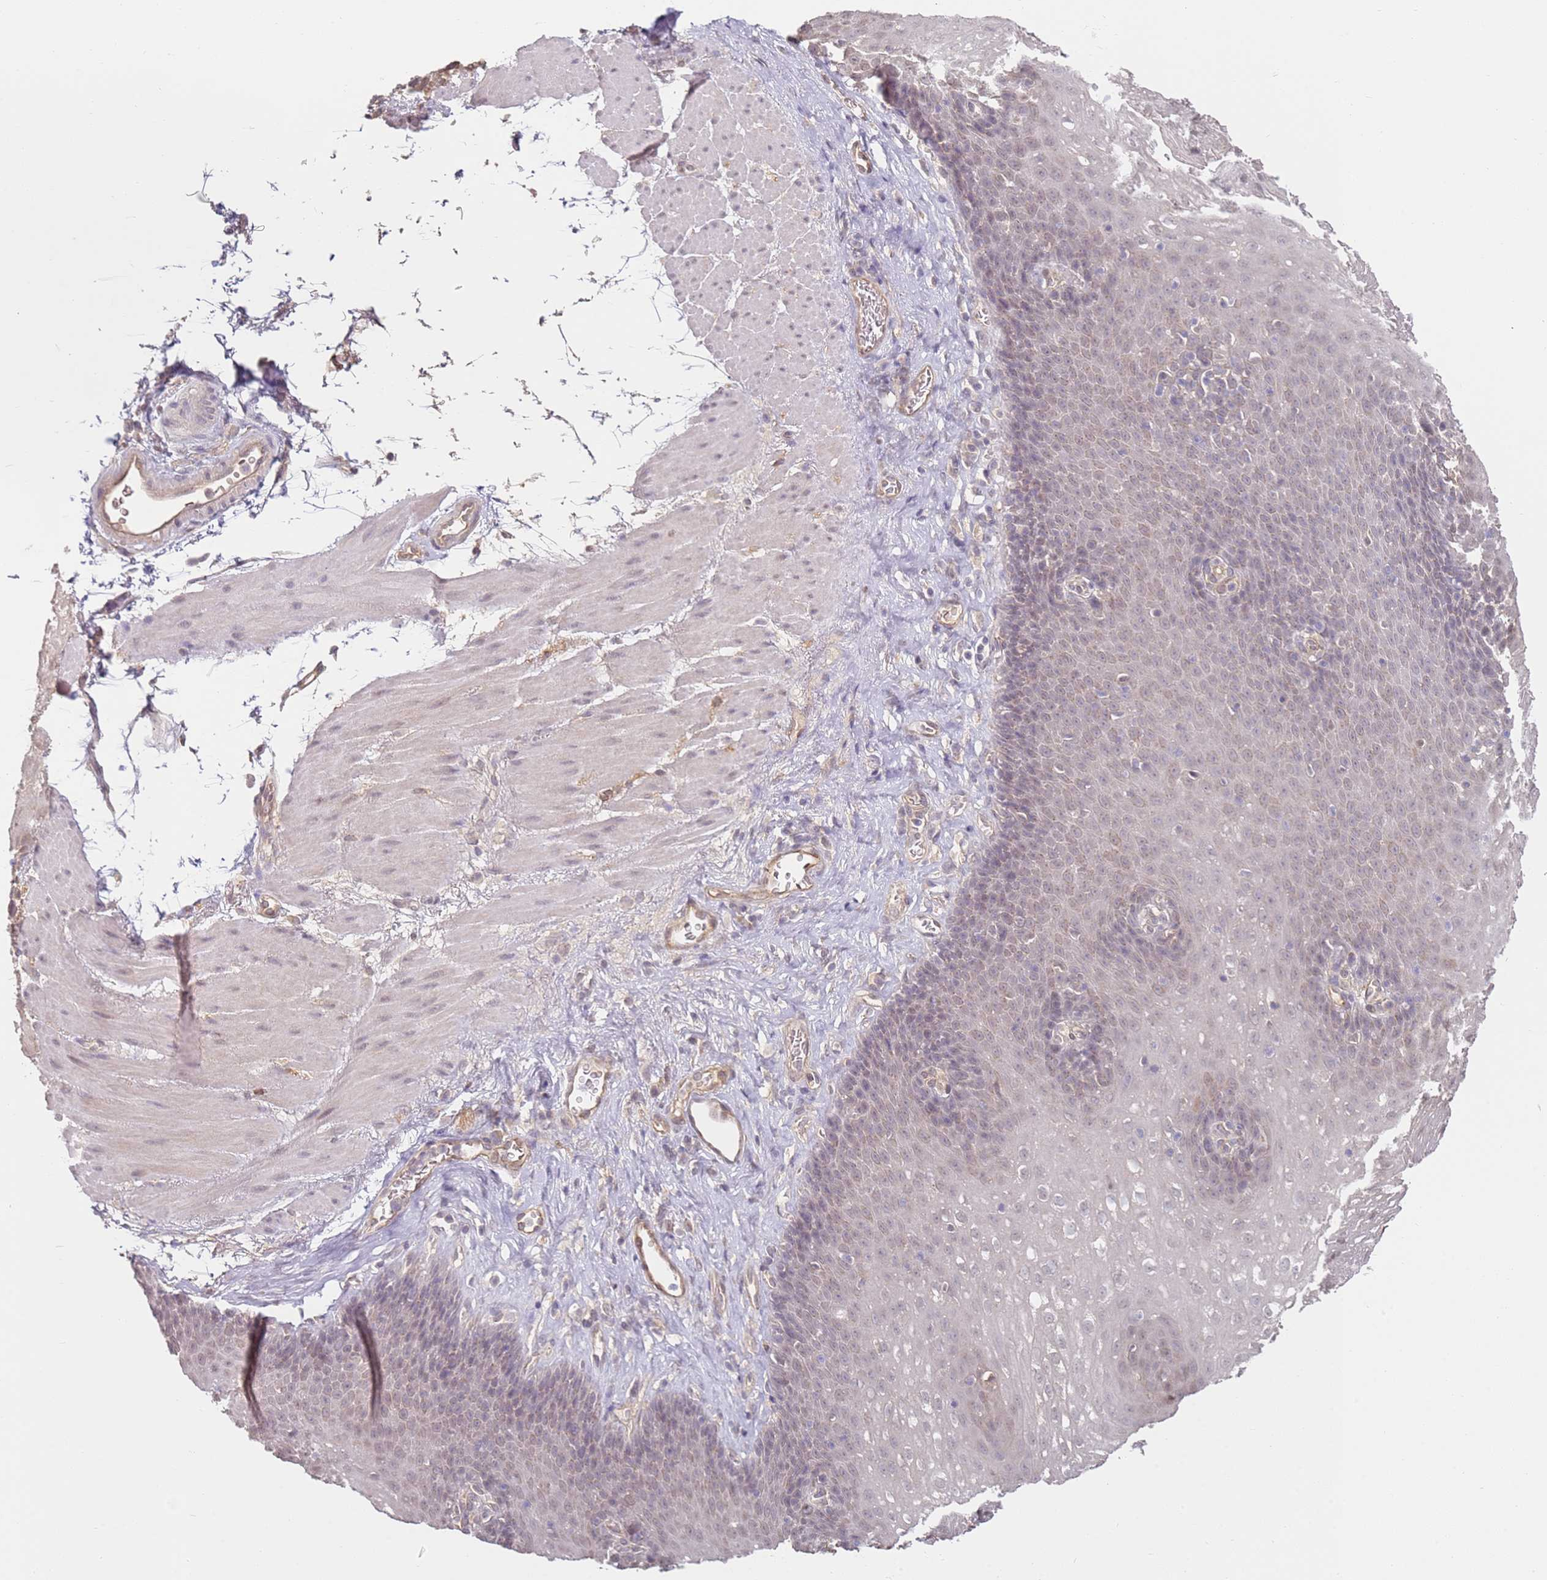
{"staining": {"intensity": "weak", "quantity": "<25%", "location": "nuclear"}, "tissue": "esophagus", "cell_type": "Squamous epithelial cells", "image_type": "normal", "snomed": [{"axis": "morphology", "description": "Normal tissue, NOS"}, {"axis": "topography", "description": "Esophagus"}], "caption": "The immunohistochemistry image has no significant expression in squamous epithelial cells of esophagus. The staining was performed using DAB to visualize the protein expression in brown, while the nuclei were stained in blue with hematoxylin (Magnification: 20x).", "gene": "WDR93", "patient": {"sex": "female", "age": 66}}